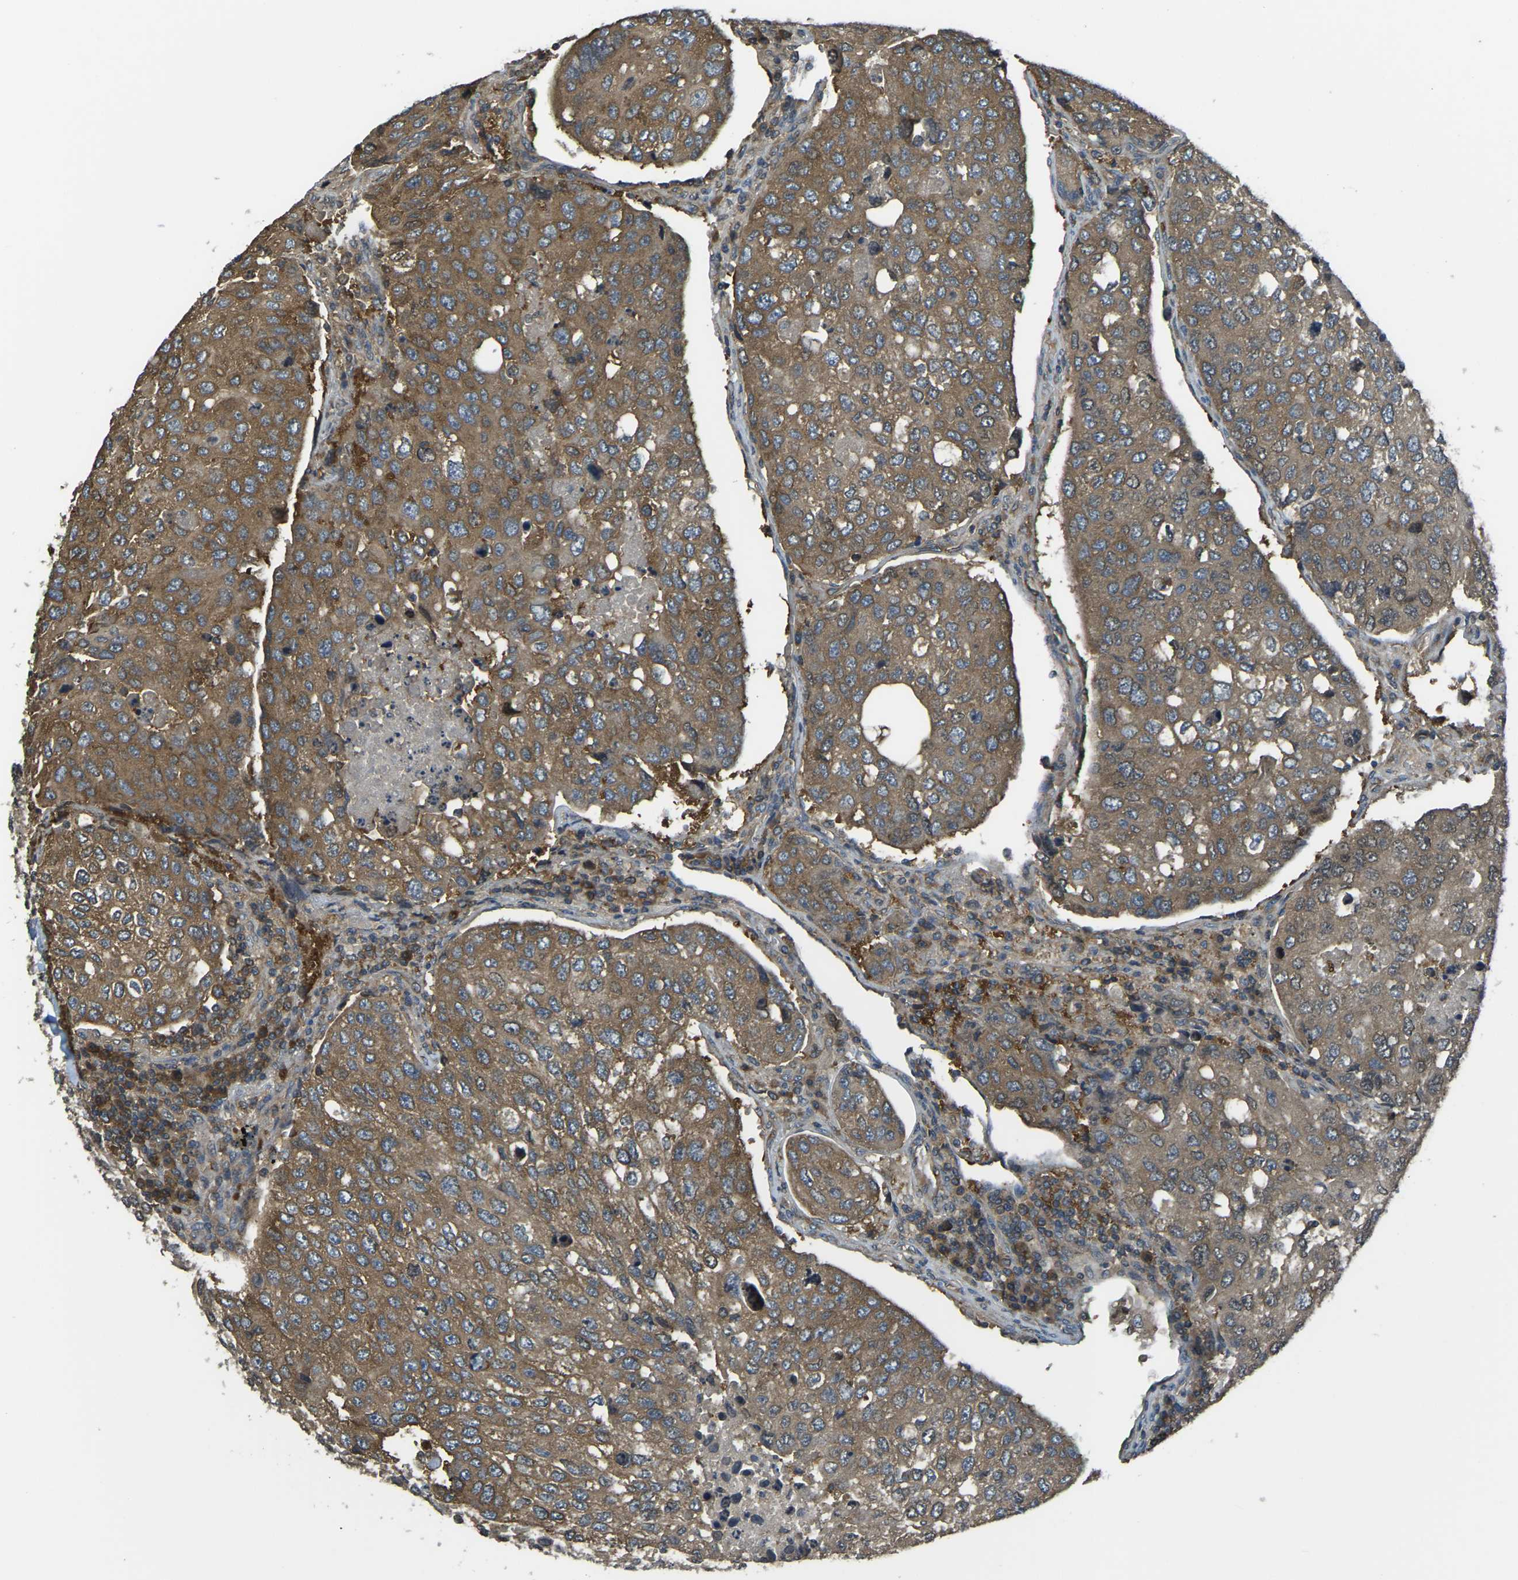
{"staining": {"intensity": "moderate", "quantity": ">75%", "location": "cytoplasmic/membranous"}, "tissue": "urothelial cancer", "cell_type": "Tumor cells", "image_type": "cancer", "snomed": [{"axis": "morphology", "description": "Urothelial carcinoma, High grade"}, {"axis": "topography", "description": "Lymph node"}, {"axis": "topography", "description": "Urinary bladder"}], "caption": "The image reveals a brown stain indicating the presence of a protein in the cytoplasmic/membranous of tumor cells in urothelial carcinoma (high-grade).", "gene": "AIMP1", "patient": {"sex": "male", "age": 51}}